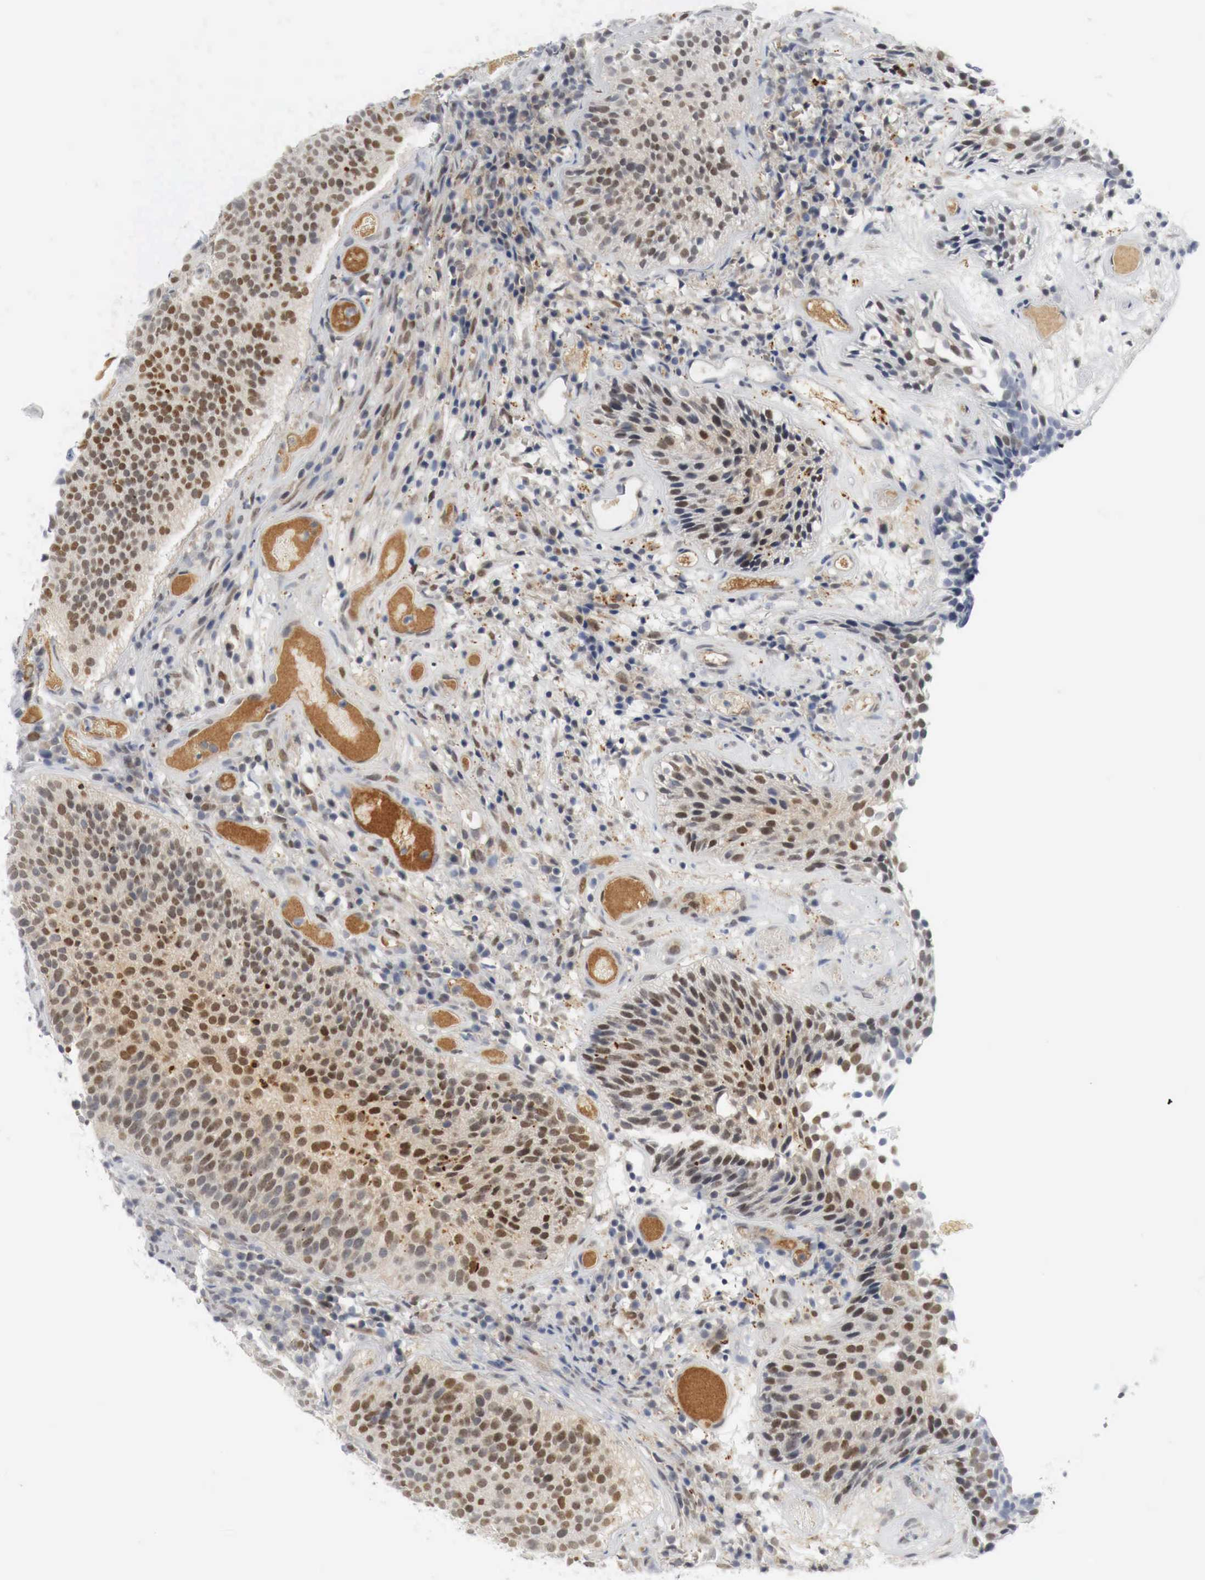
{"staining": {"intensity": "moderate", "quantity": ">75%", "location": "nuclear"}, "tissue": "urothelial cancer", "cell_type": "Tumor cells", "image_type": "cancer", "snomed": [{"axis": "morphology", "description": "Urothelial carcinoma, Low grade"}, {"axis": "topography", "description": "Urinary bladder"}], "caption": "Moderate nuclear positivity for a protein is identified in about >75% of tumor cells of urothelial cancer using IHC.", "gene": "MYC", "patient": {"sex": "male", "age": 85}}